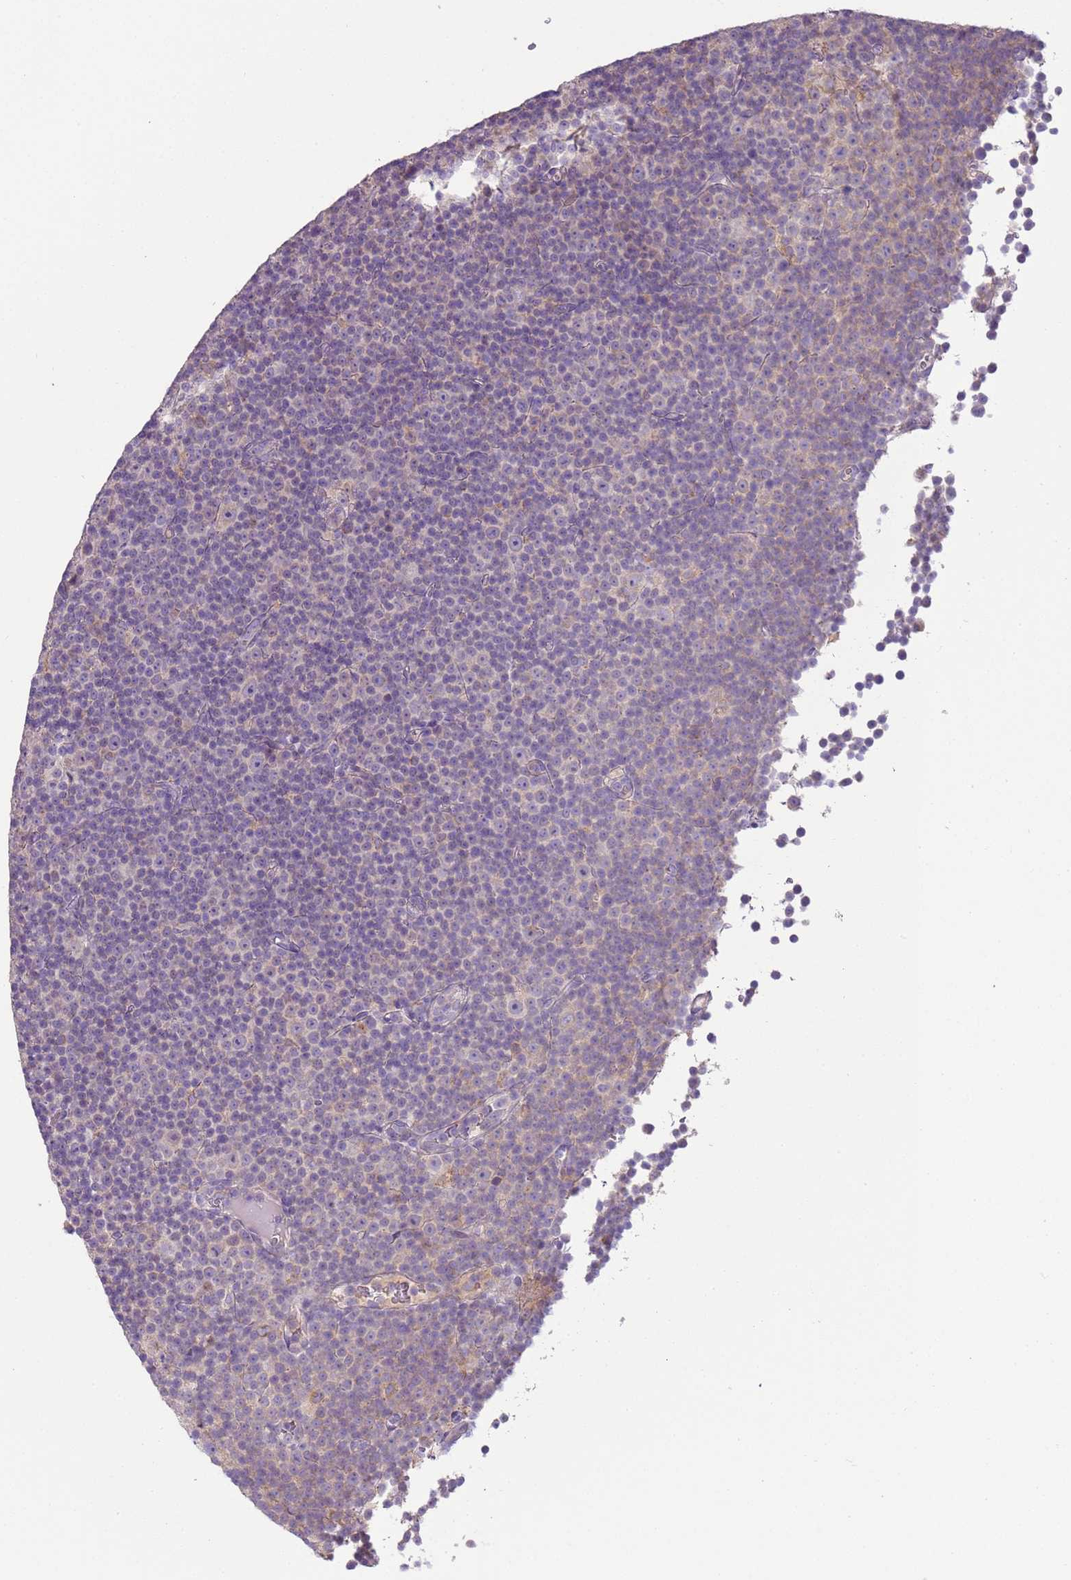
{"staining": {"intensity": "negative", "quantity": "none", "location": "none"}, "tissue": "lymphoma", "cell_type": "Tumor cells", "image_type": "cancer", "snomed": [{"axis": "morphology", "description": "Malignant lymphoma, non-Hodgkin's type, Low grade"}, {"axis": "topography", "description": "Lymph node"}], "caption": "The immunohistochemistry image has no significant positivity in tumor cells of malignant lymphoma, non-Hodgkin's type (low-grade) tissue.", "gene": "IL2RG", "patient": {"sex": "female", "age": 67}}